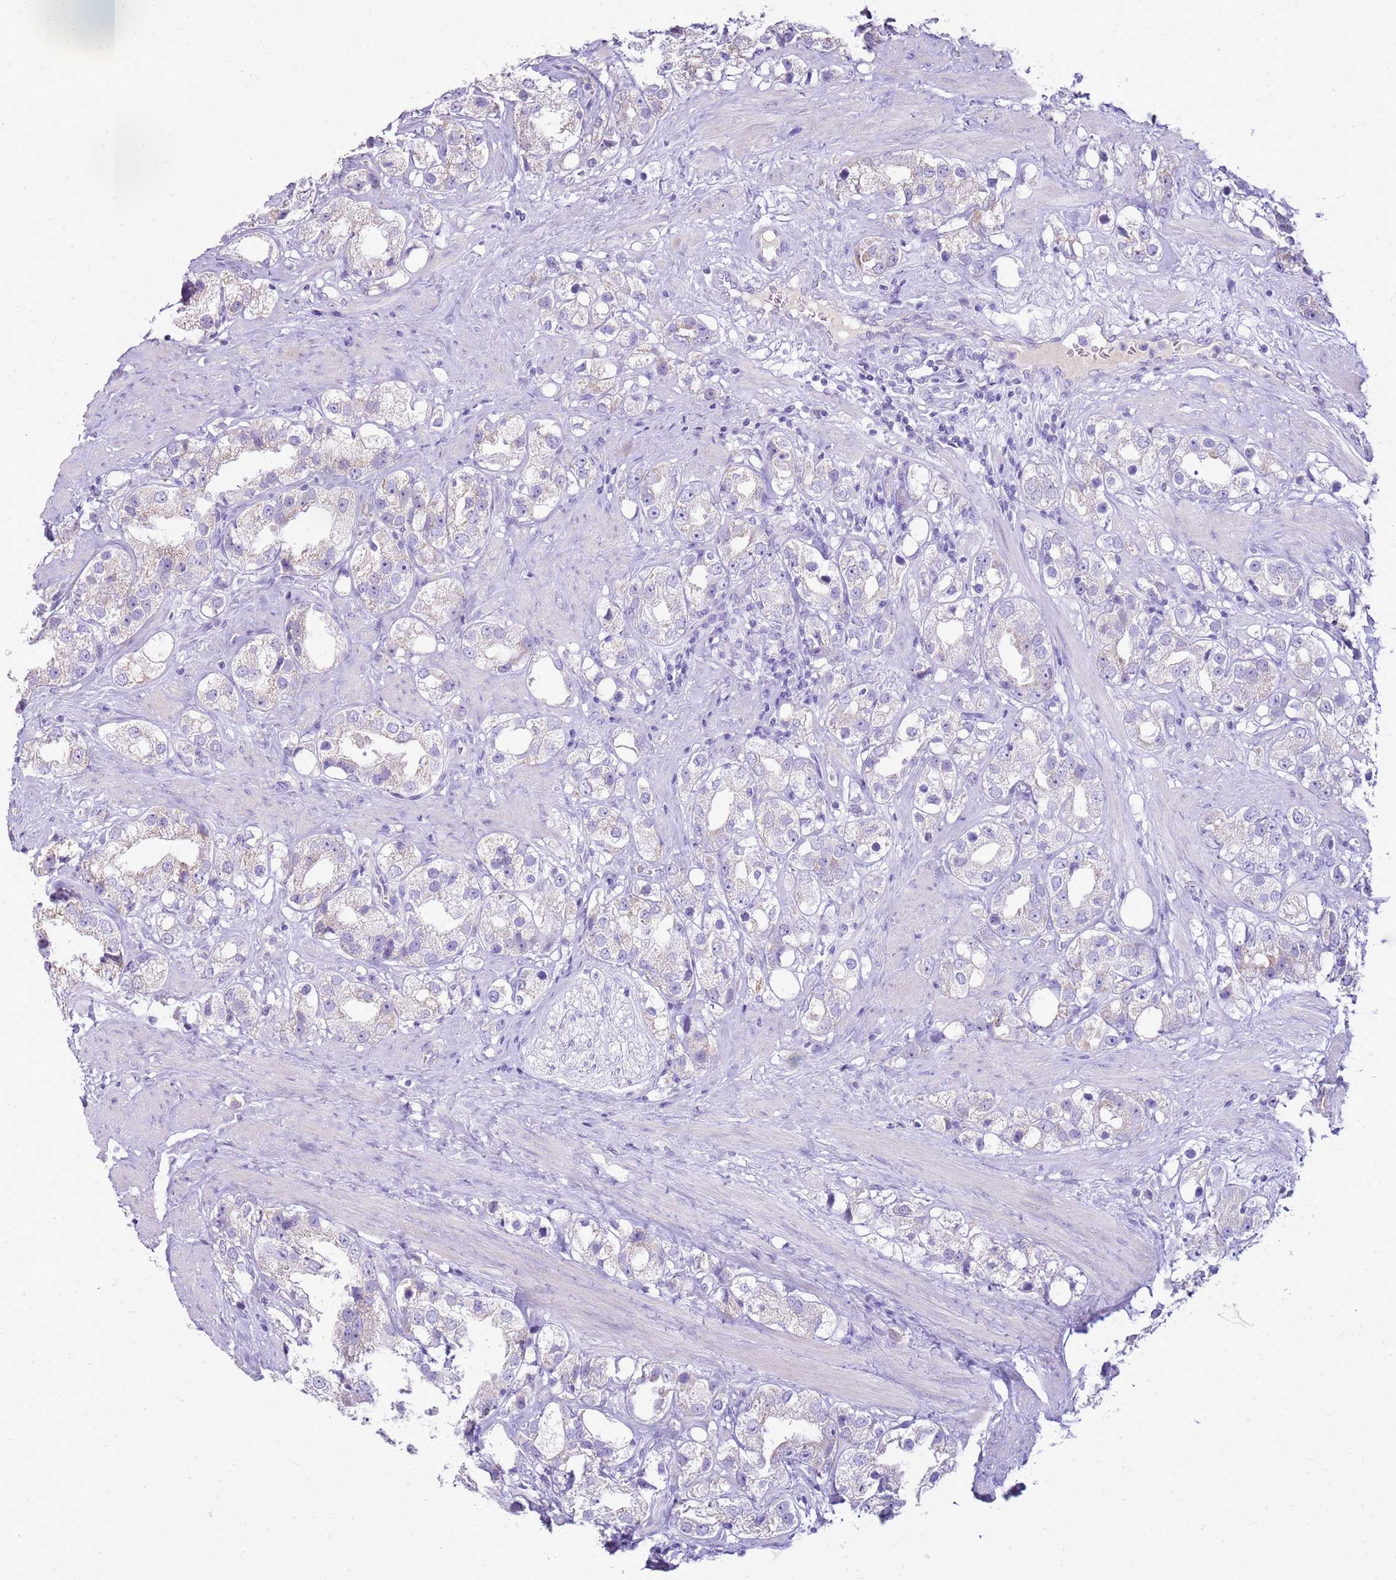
{"staining": {"intensity": "negative", "quantity": "none", "location": "none"}, "tissue": "prostate cancer", "cell_type": "Tumor cells", "image_type": "cancer", "snomed": [{"axis": "morphology", "description": "Adenocarcinoma, NOS"}, {"axis": "topography", "description": "Prostate"}], "caption": "Immunohistochemical staining of human adenocarcinoma (prostate) displays no significant positivity in tumor cells.", "gene": "FABP2", "patient": {"sex": "male", "age": 79}}